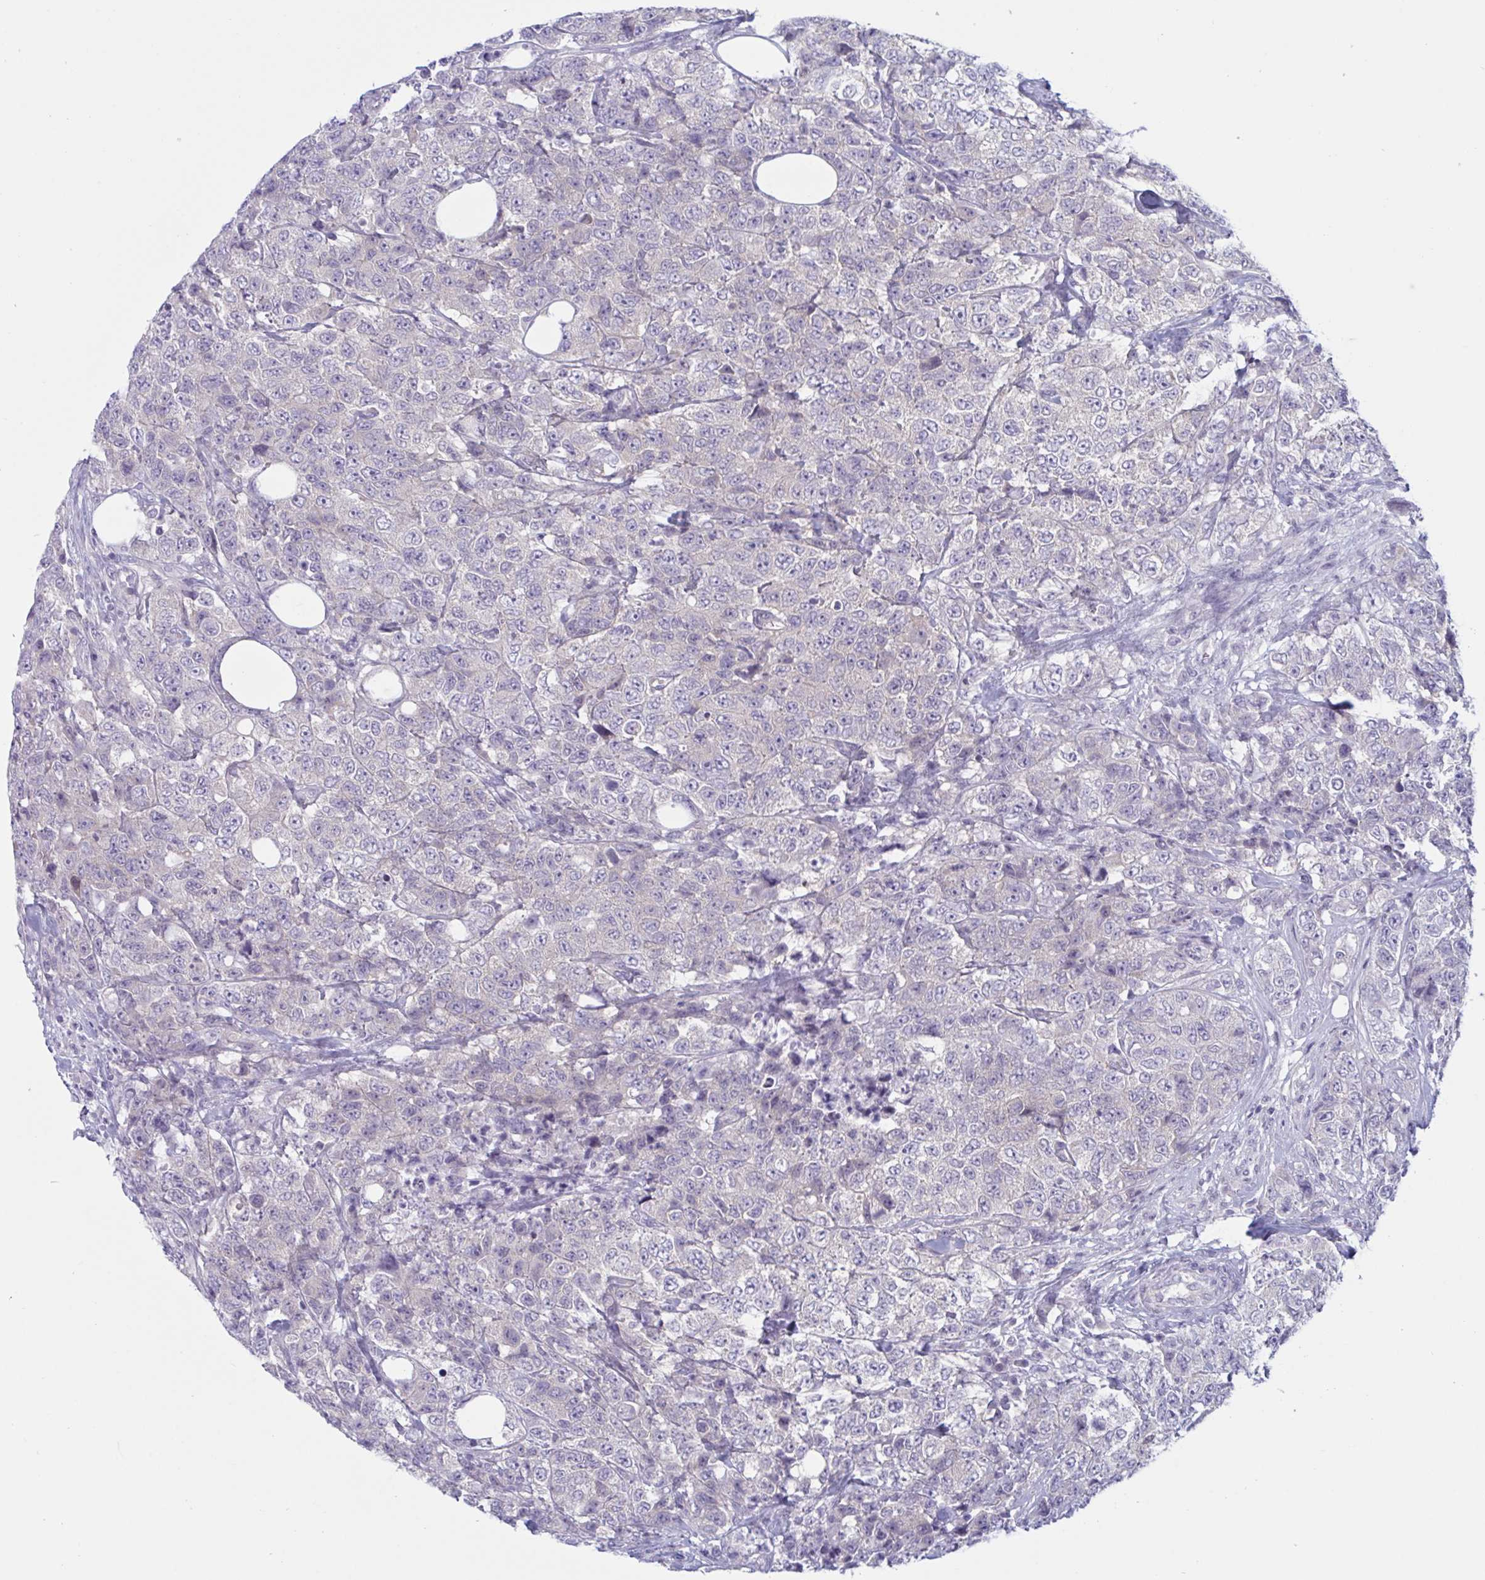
{"staining": {"intensity": "negative", "quantity": "none", "location": "none"}, "tissue": "urothelial cancer", "cell_type": "Tumor cells", "image_type": "cancer", "snomed": [{"axis": "morphology", "description": "Urothelial carcinoma, High grade"}, {"axis": "topography", "description": "Urinary bladder"}], "caption": "A histopathology image of urothelial cancer stained for a protein exhibits no brown staining in tumor cells.", "gene": "NAA30", "patient": {"sex": "female", "age": 78}}